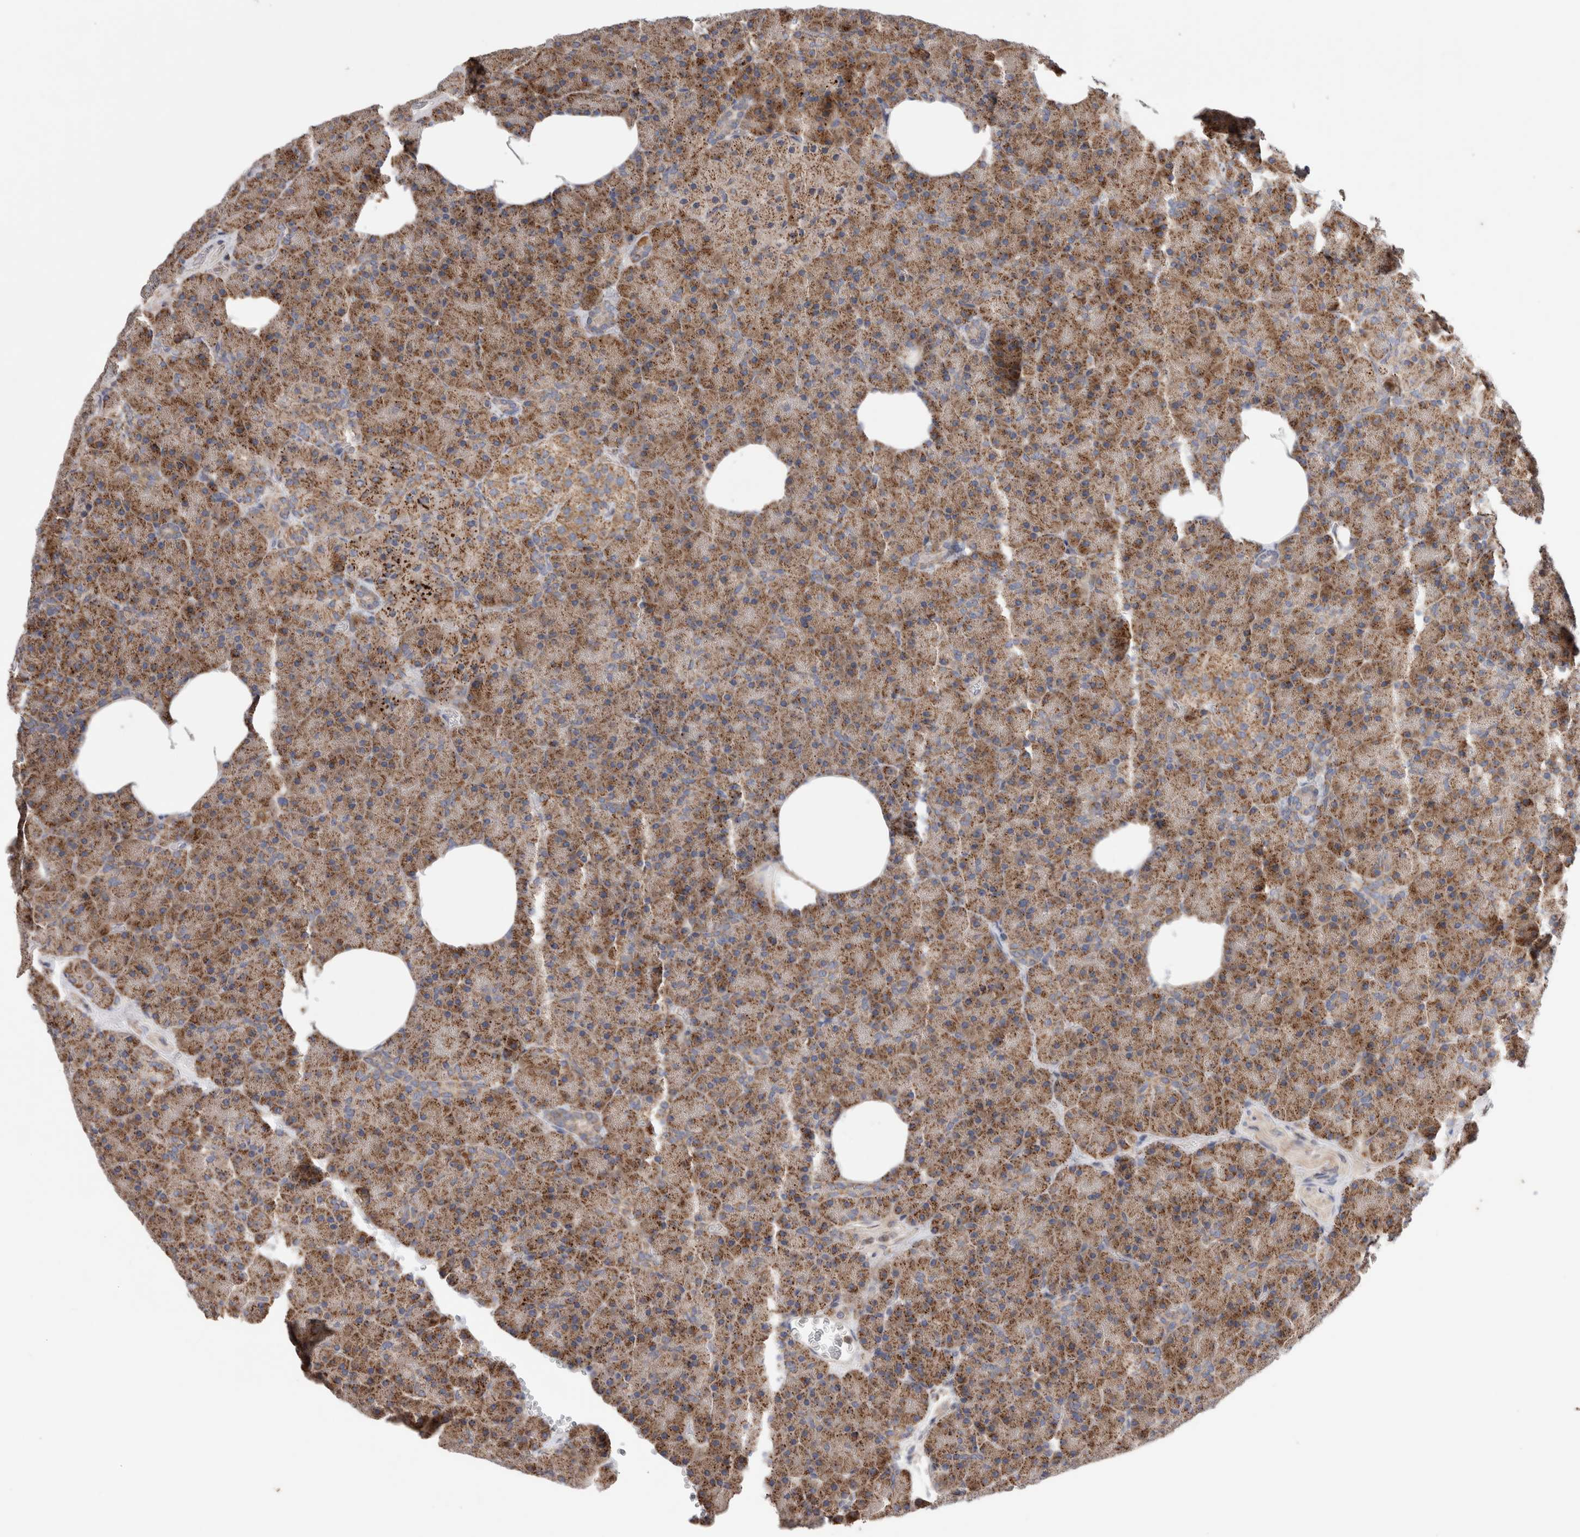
{"staining": {"intensity": "moderate", "quantity": ">75%", "location": "cytoplasmic/membranous"}, "tissue": "pancreas", "cell_type": "Exocrine glandular cells", "image_type": "normal", "snomed": [{"axis": "morphology", "description": "Normal tissue, NOS"}, {"axis": "morphology", "description": "Carcinoid, malignant, NOS"}, {"axis": "topography", "description": "Pancreas"}], "caption": "DAB (3,3'-diaminobenzidine) immunohistochemical staining of benign pancreas reveals moderate cytoplasmic/membranous protein expression in approximately >75% of exocrine glandular cells.", "gene": "KIF21B", "patient": {"sex": "female", "age": 35}}